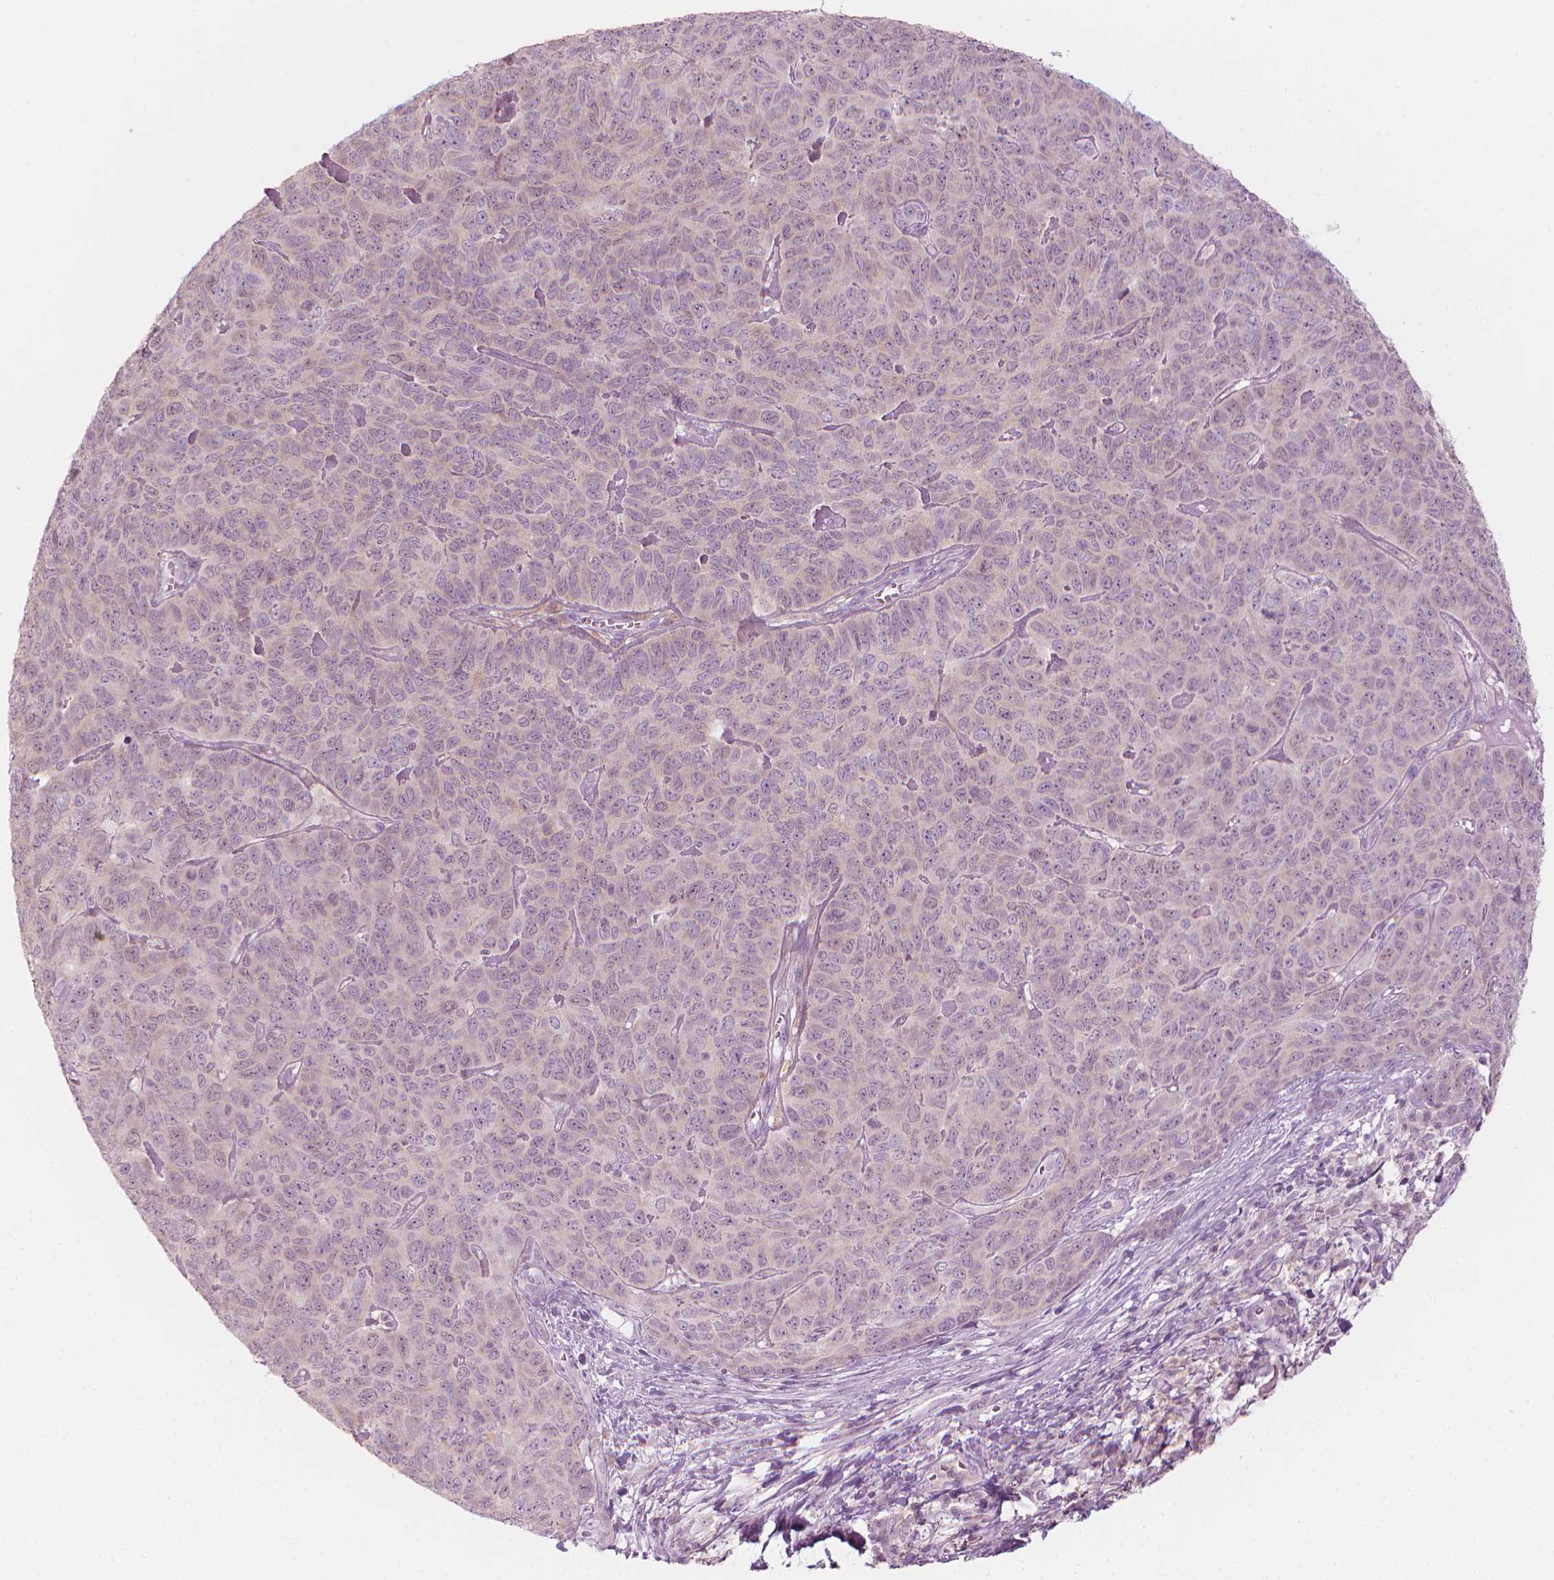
{"staining": {"intensity": "negative", "quantity": "none", "location": "none"}, "tissue": "skin cancer", "cell_type": "Tumor cells", "image_type": "cancer", "snomed": [{"axis": "morphology", "description": "Squamous cell carcinoma, NOS"}, {"axis": "topography", "description": "Skin"}, {"axis": "topography", "description": "Anal"}], "caption": "The immunohistochemistry micrograph has no significant expression in tumor cells of skin squamous cell carcinoma tissue.", "gene": "SHMT1", "patient": {"sex": "female", "age": 51}}